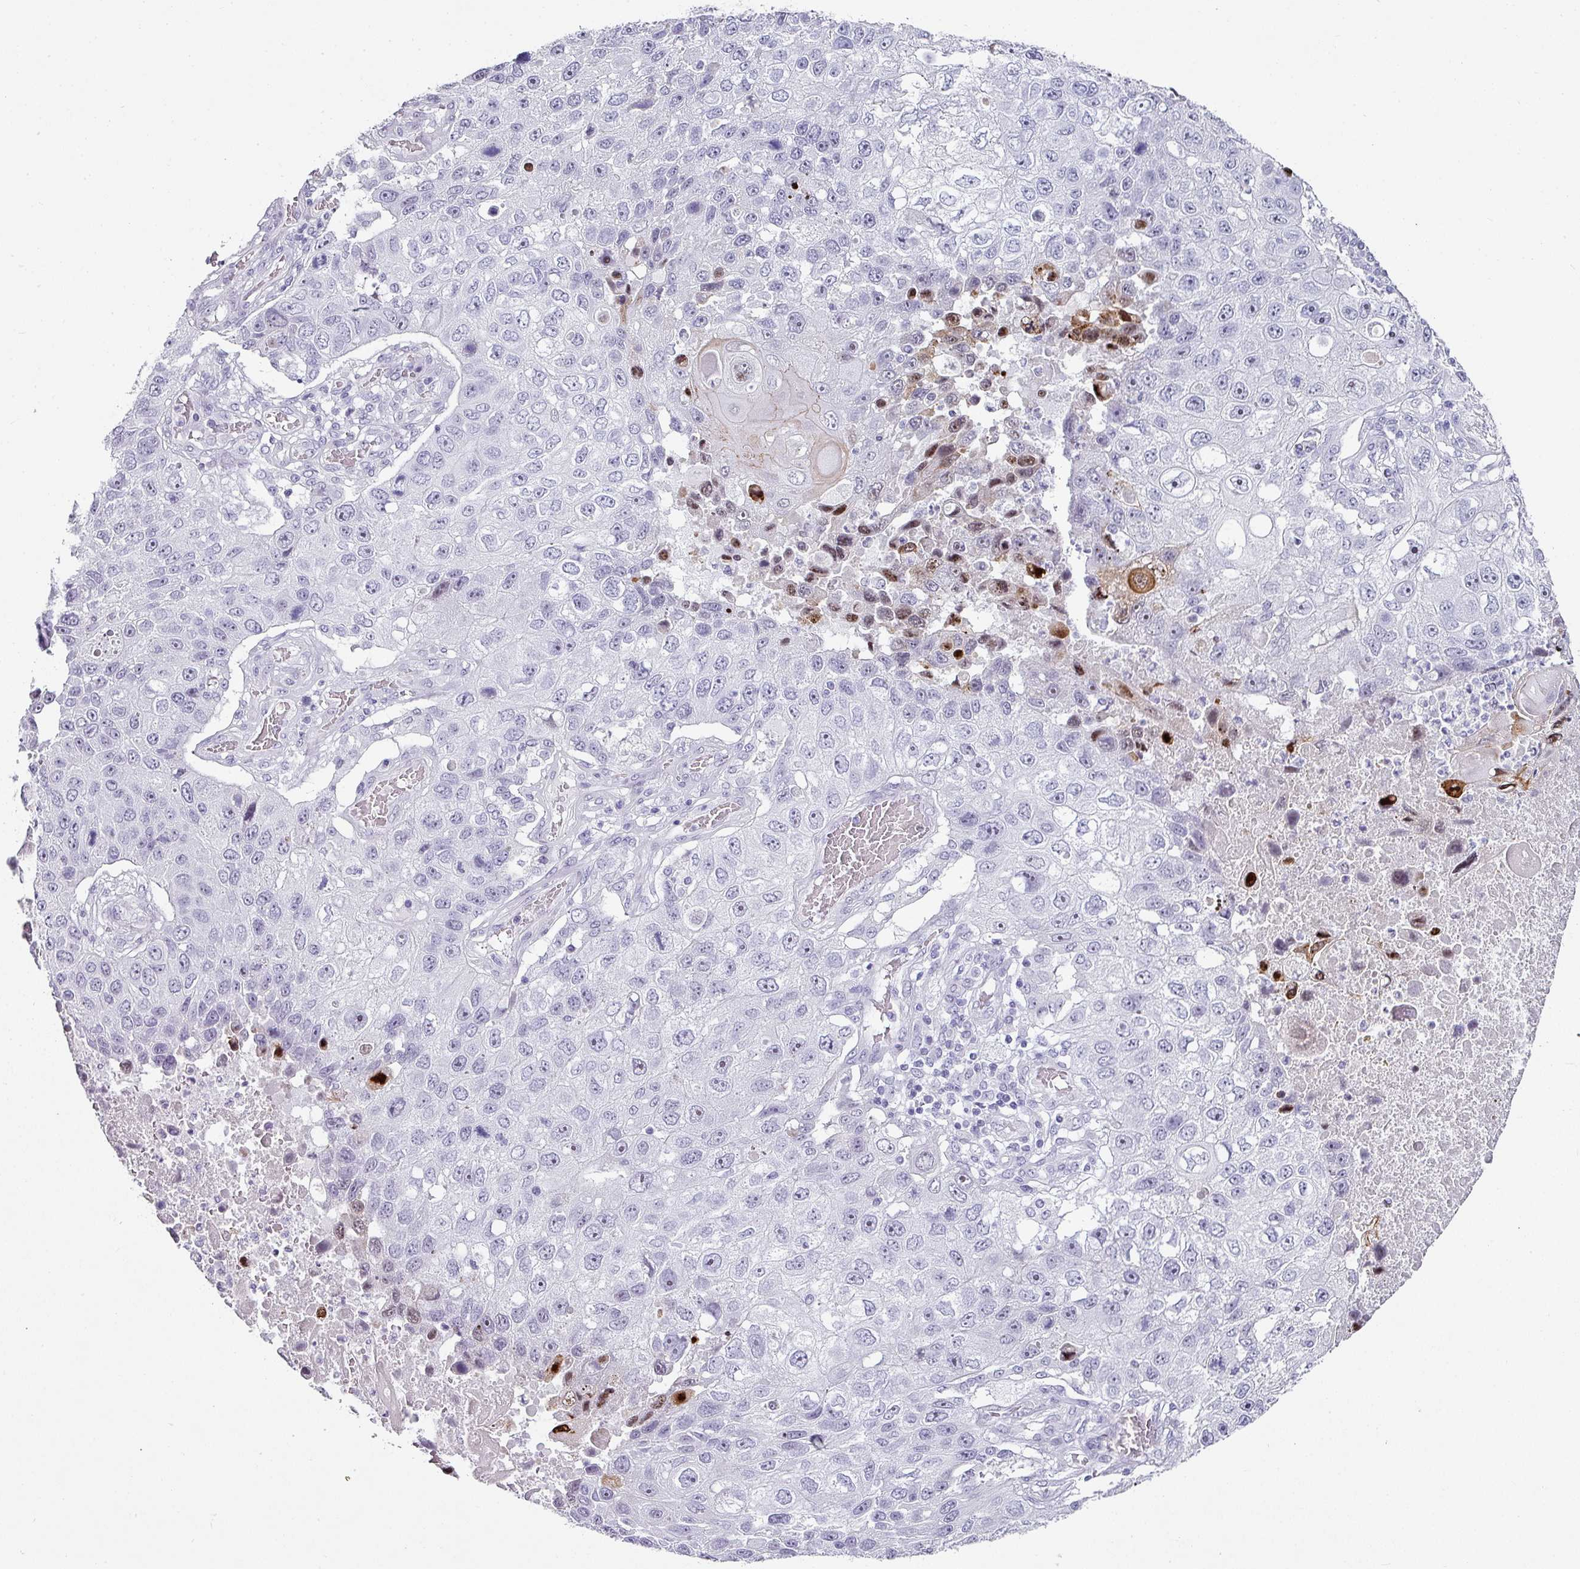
{"staining": {"intensity": "negative", "quantity": "none", "location": "none"}, "tissue": "lung cancer", "cell_type": "Tumor cells", "image_type": "cancer", "snomed": [{"axis": "morphology", "description": "Squamous cell carcinoma, NOS"}, {"axis": "topography", "description": "Lung"}], "caption": "Squamous cell carcinoma (lung) was stained to show a protein in brown. There is no significant staining in tumor cells.", "gene": "TRA2A", "patient": {"sex": "male", "age": 61}}